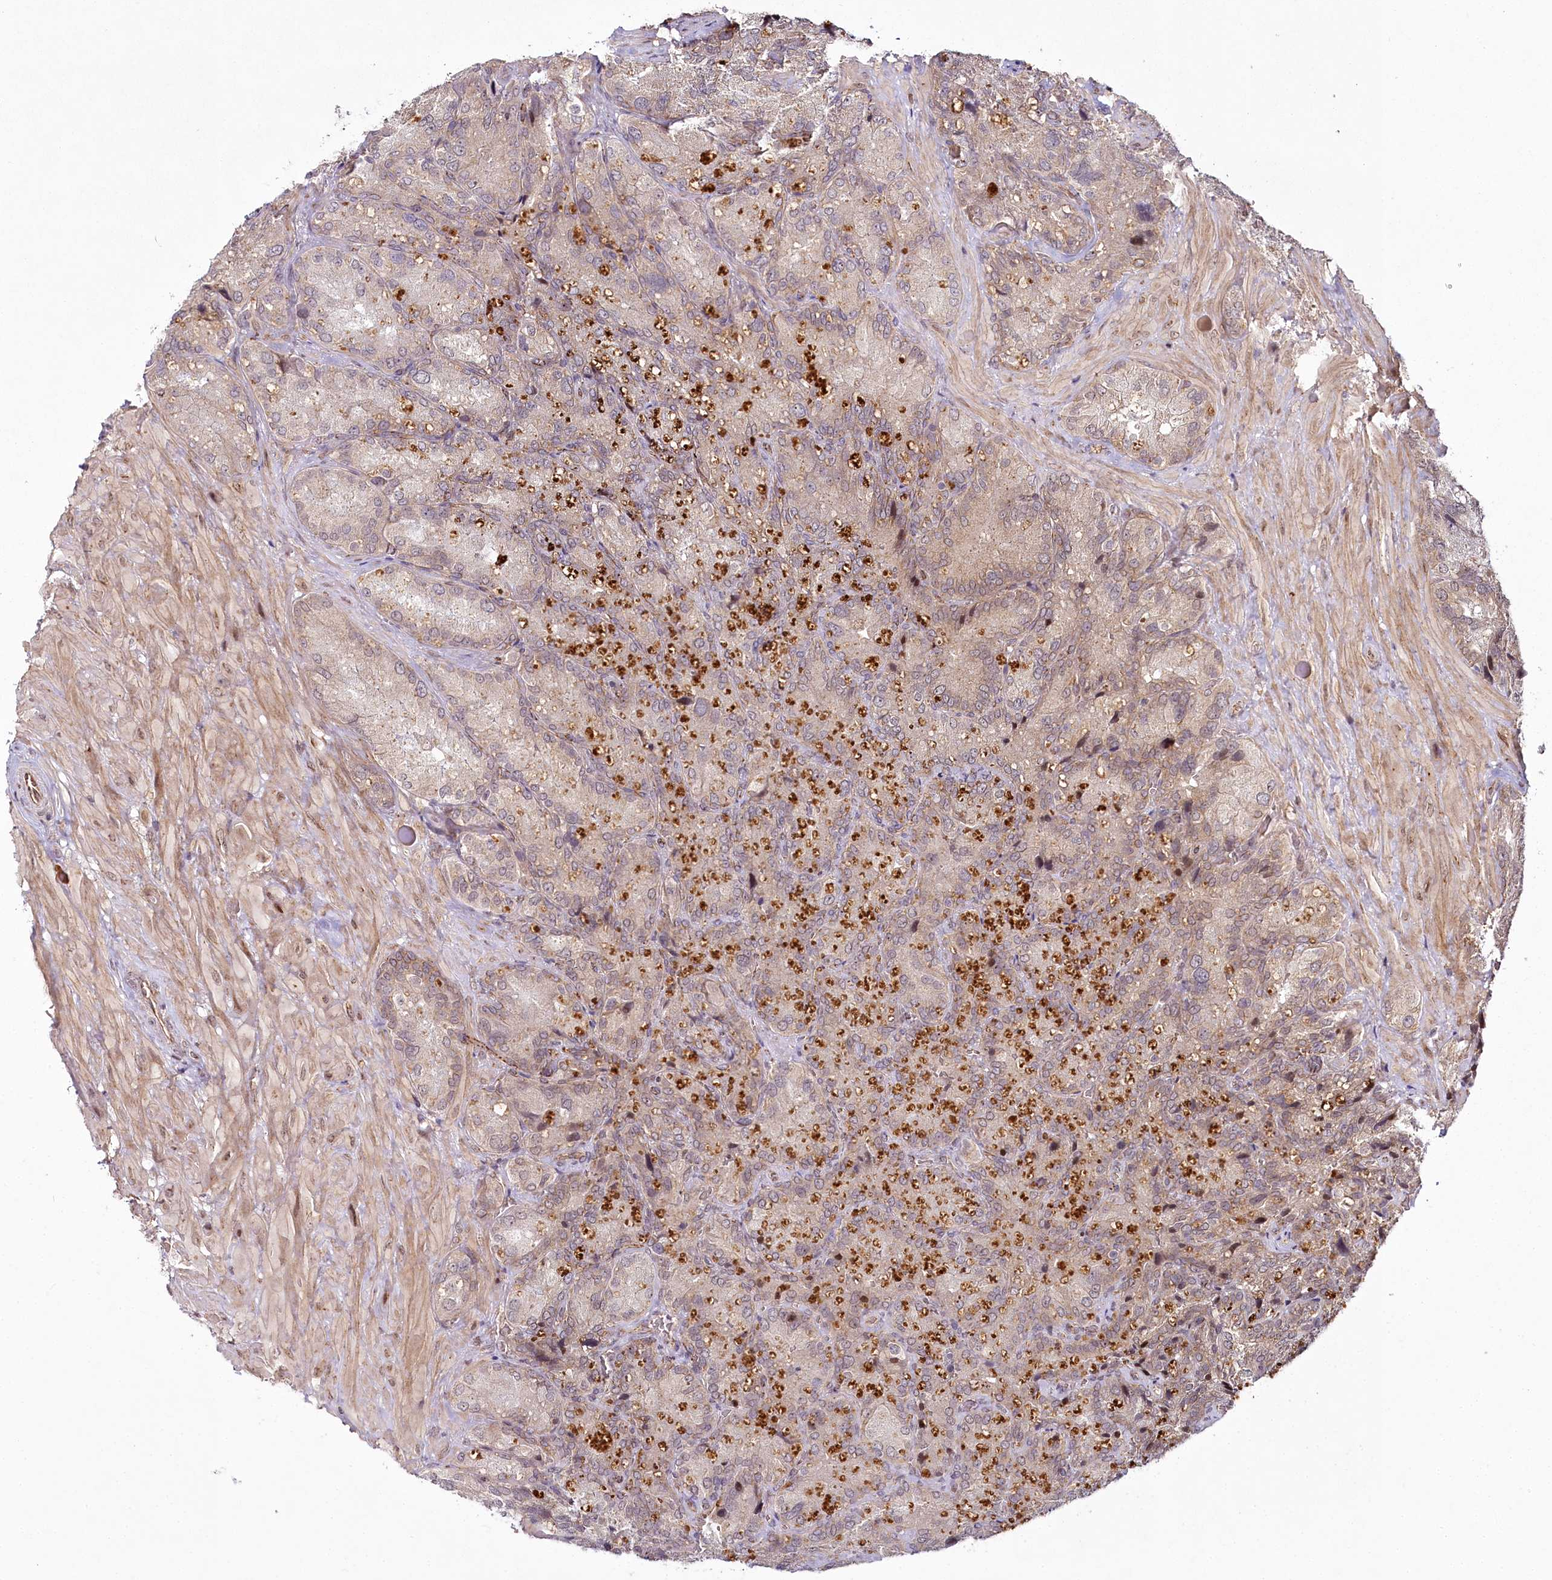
{"staining": {"intensity": "moderate", "quantity": "25%-75%", "location": "cytoplasmic/membranous,nuclear"}, "tissue": "seminal vesicle", "cell_type": "Glandular cells", "image_type": "normal", "snomed": [{"axis": "morphology", "description": "Normal tissue, NOS"}, {"axis": "topography", "description": "Seminal veicle"}], "caption": "This is an image of immunohistochemistry staining of benign seminal vesicle, which shows moderate positivity in the cytoplasmic/membranous,nuclear of glandular cells.", "gene": "ALKBH8", "patient": {"sex": "male", "age": 62}}